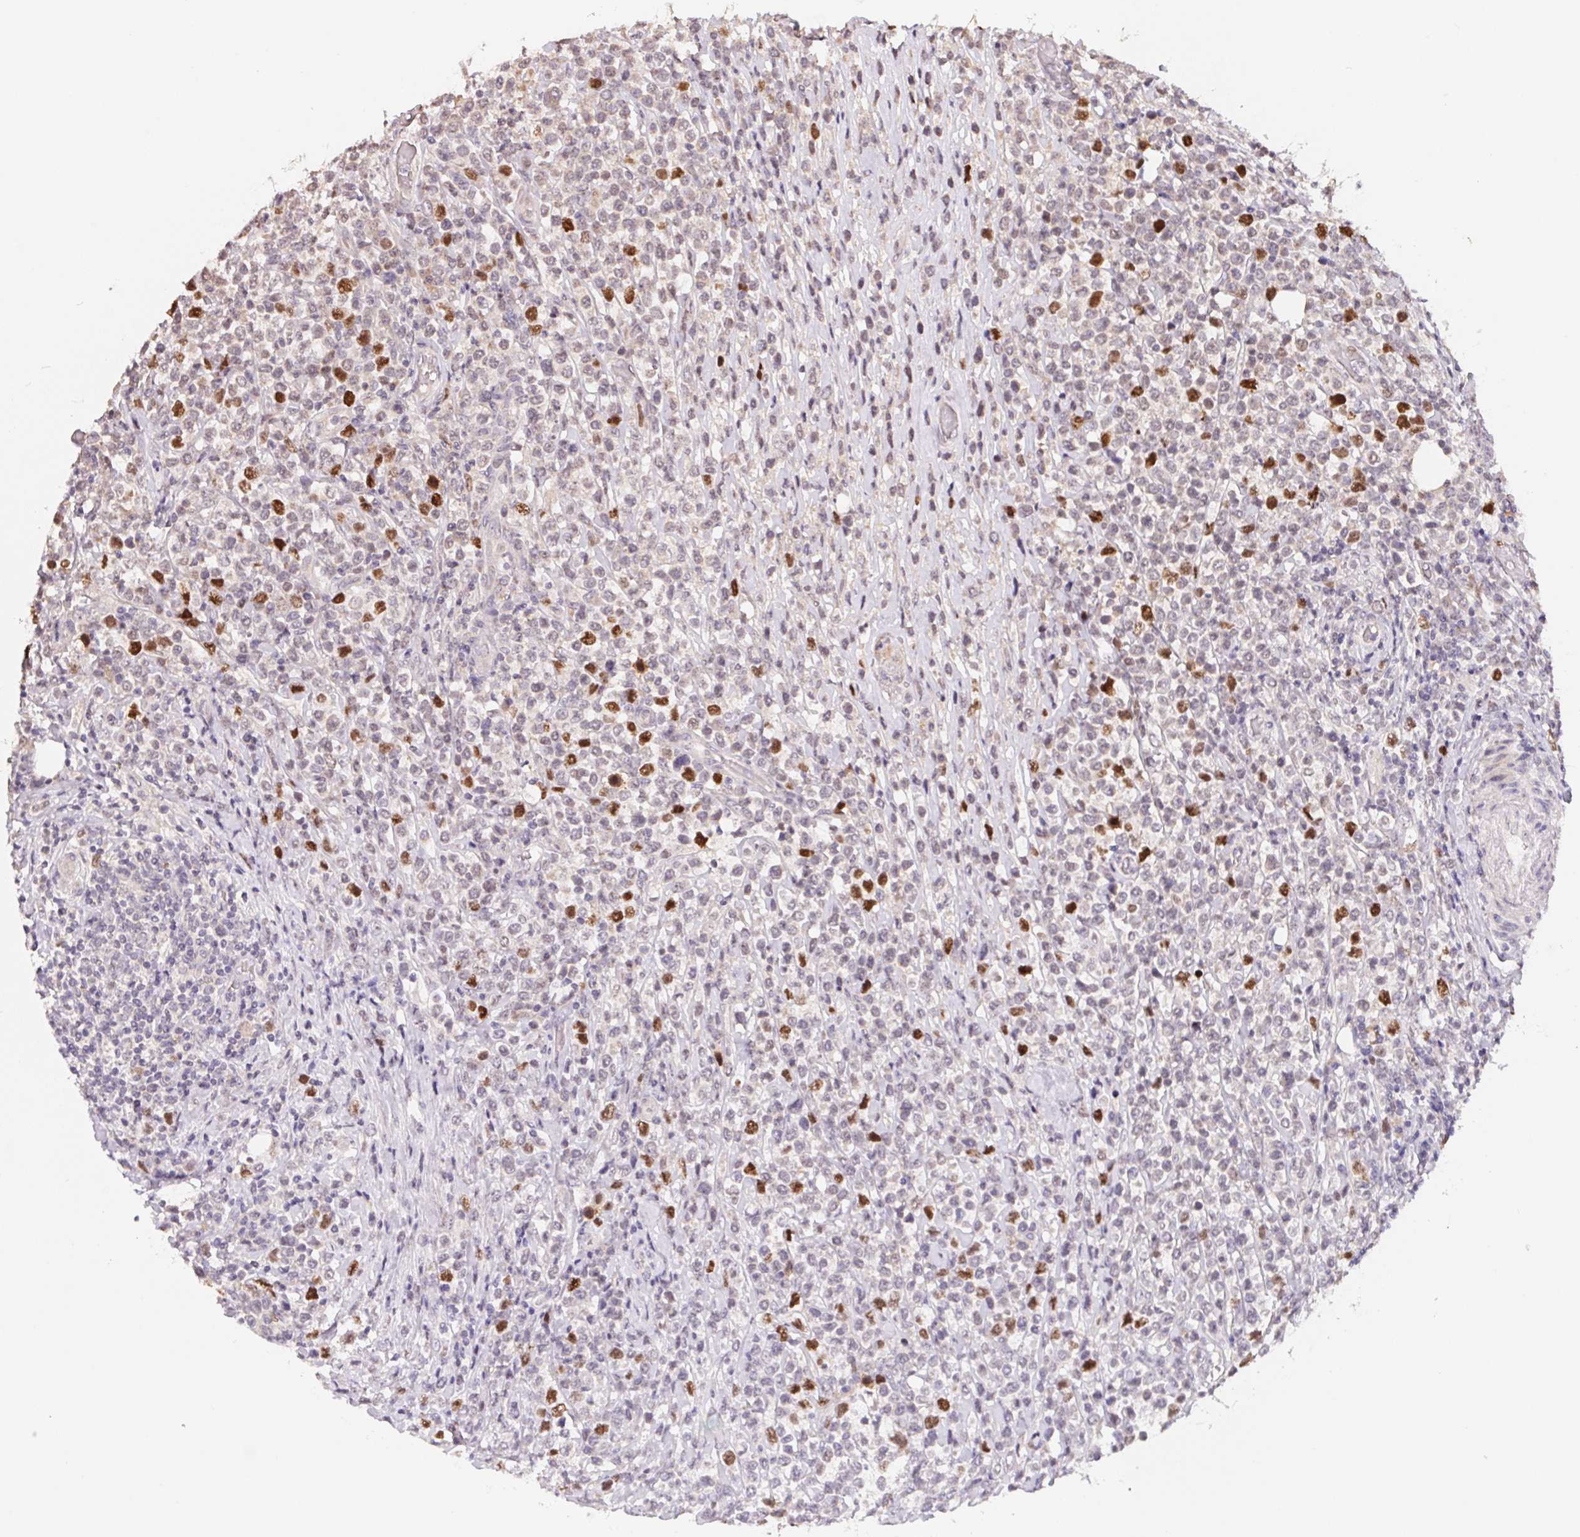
{"staining": {"intensity": "strong", "quantity": "<25%", "location": "nuclear"}, "tissue": "lymphoma", "cell_type": "Tumor cells", "image_type": "cancer", "snomed": [{"axis": "morphology", "description": "Malignant lymphoma, non-Hodgkin's type, High grade"}, {"axis": "topography", "description": "Soft tissue"}], "caption": "Protein expression analysis of high-grade malignant lymphoma, non-Hodgkin's type displays strong nuclear expression in approximately <25% of tumor cells.", "gene": "KIFC1", "patient": {"sex": "female", "age": 56}}